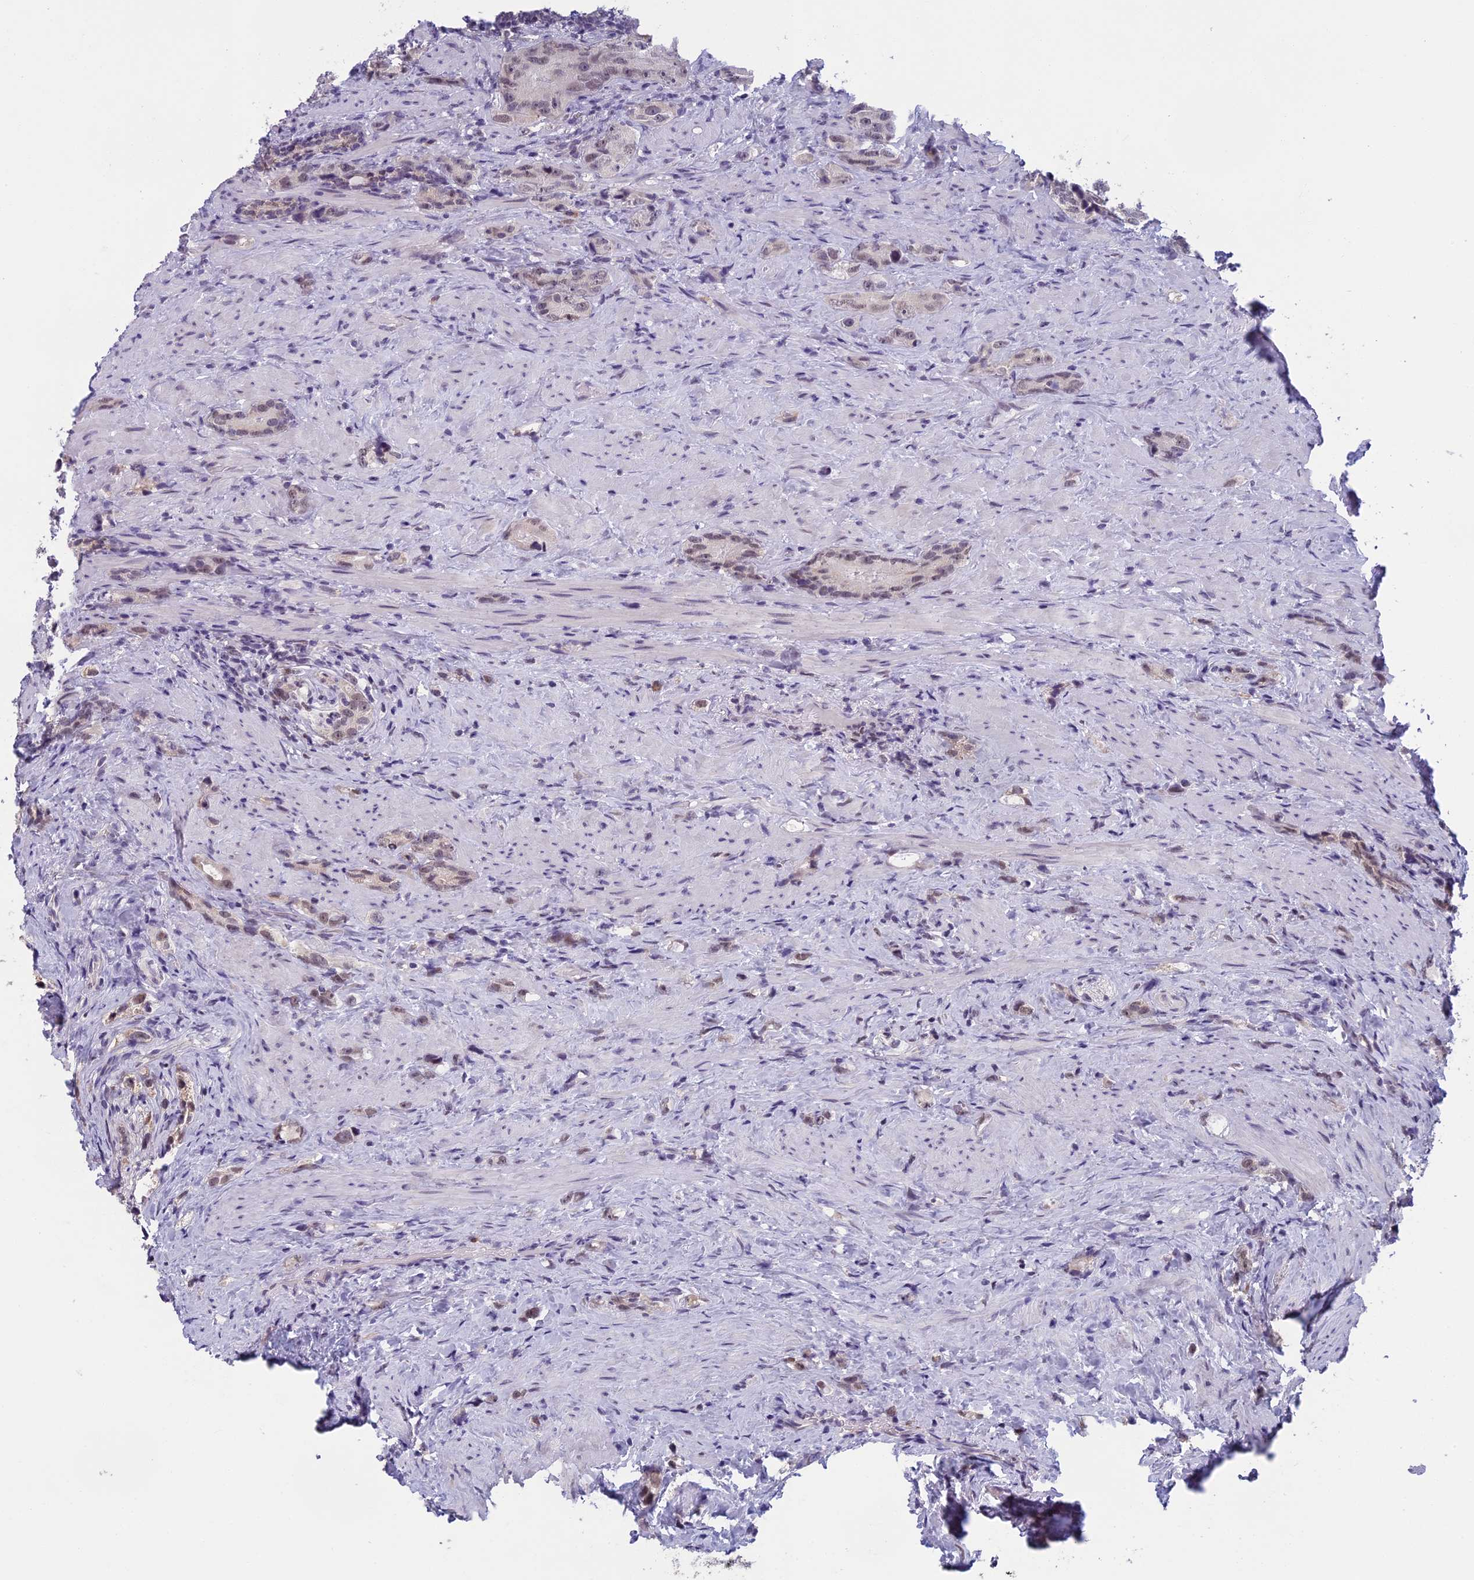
{"staining": {"intensity": "negative", "quantity": "none", "location": "none"}, "tissue": "prostate cancer", "cell_type": "Tumor cells", "image_type": "cancer", "snomed": [{"axis": "morphology", "description": "Adenocarcinoma, High grade"}, {"axis": "topography", "description": "Prostate"}], "caption": "DAB (3,3'-diaminobenzidine) immunohistochemical staining of prostate cancer demonstrates no significant expression in tumor cells.", "gene": "MORF4L1", "patient": {"sex": "male", "age": 63}}